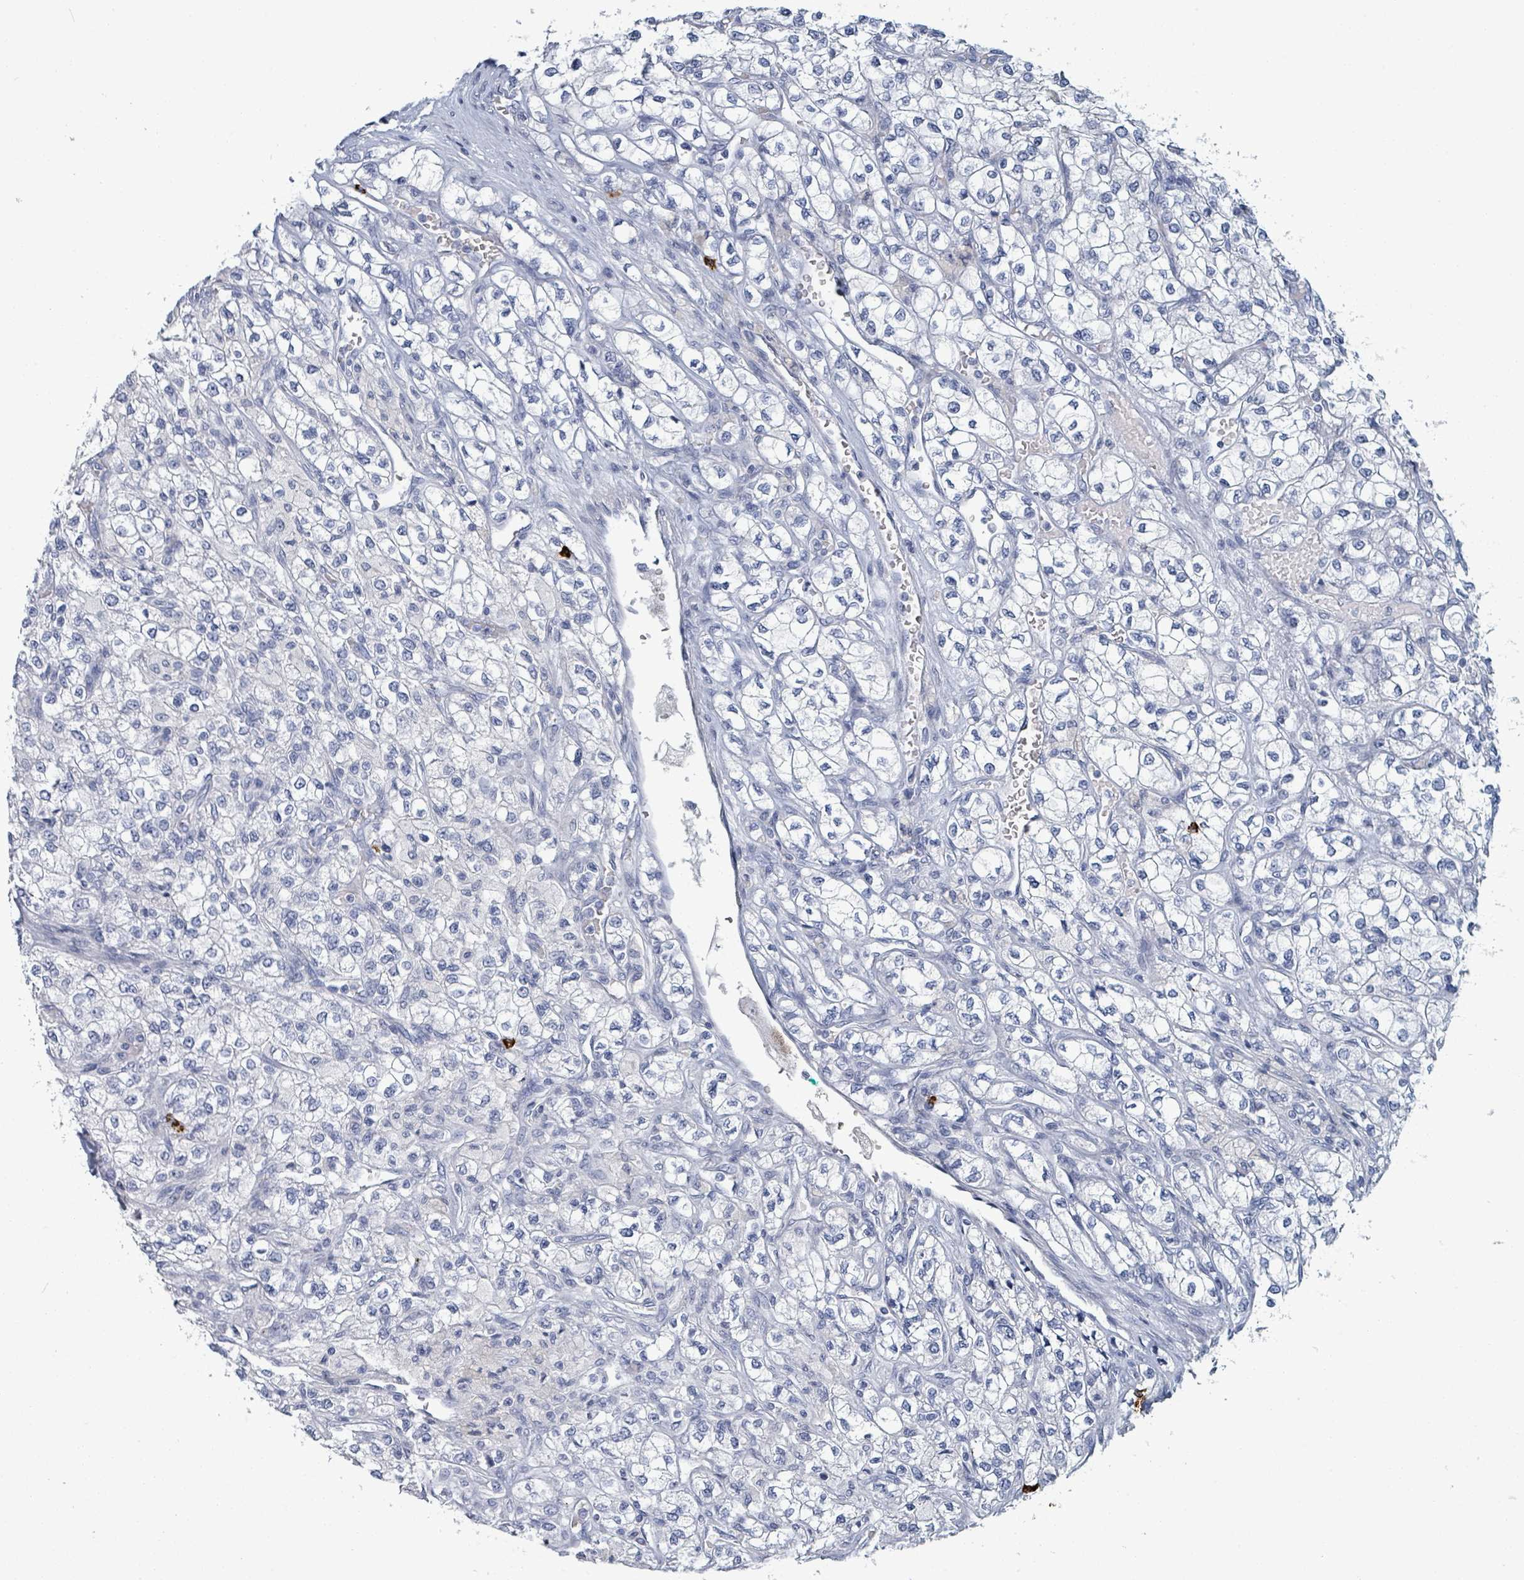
{"staining": {"intensity": "negative", "quantity": "none", "location": "none"}, "tissue": "renal cancer", "cell_type": "Tumor cells", "image_type": "cancer", "snomed": [{"axis": "morphology", "description": "Adenocarcinoma, NOS"}, {"axis": "topography", "description": "Kidney"}], "caption": "Tumor cells are negative for brown protein staining in renal adenocarcinoma.", "gene": "VPS13D", "patient": {"sex": "male", "age": 80}}